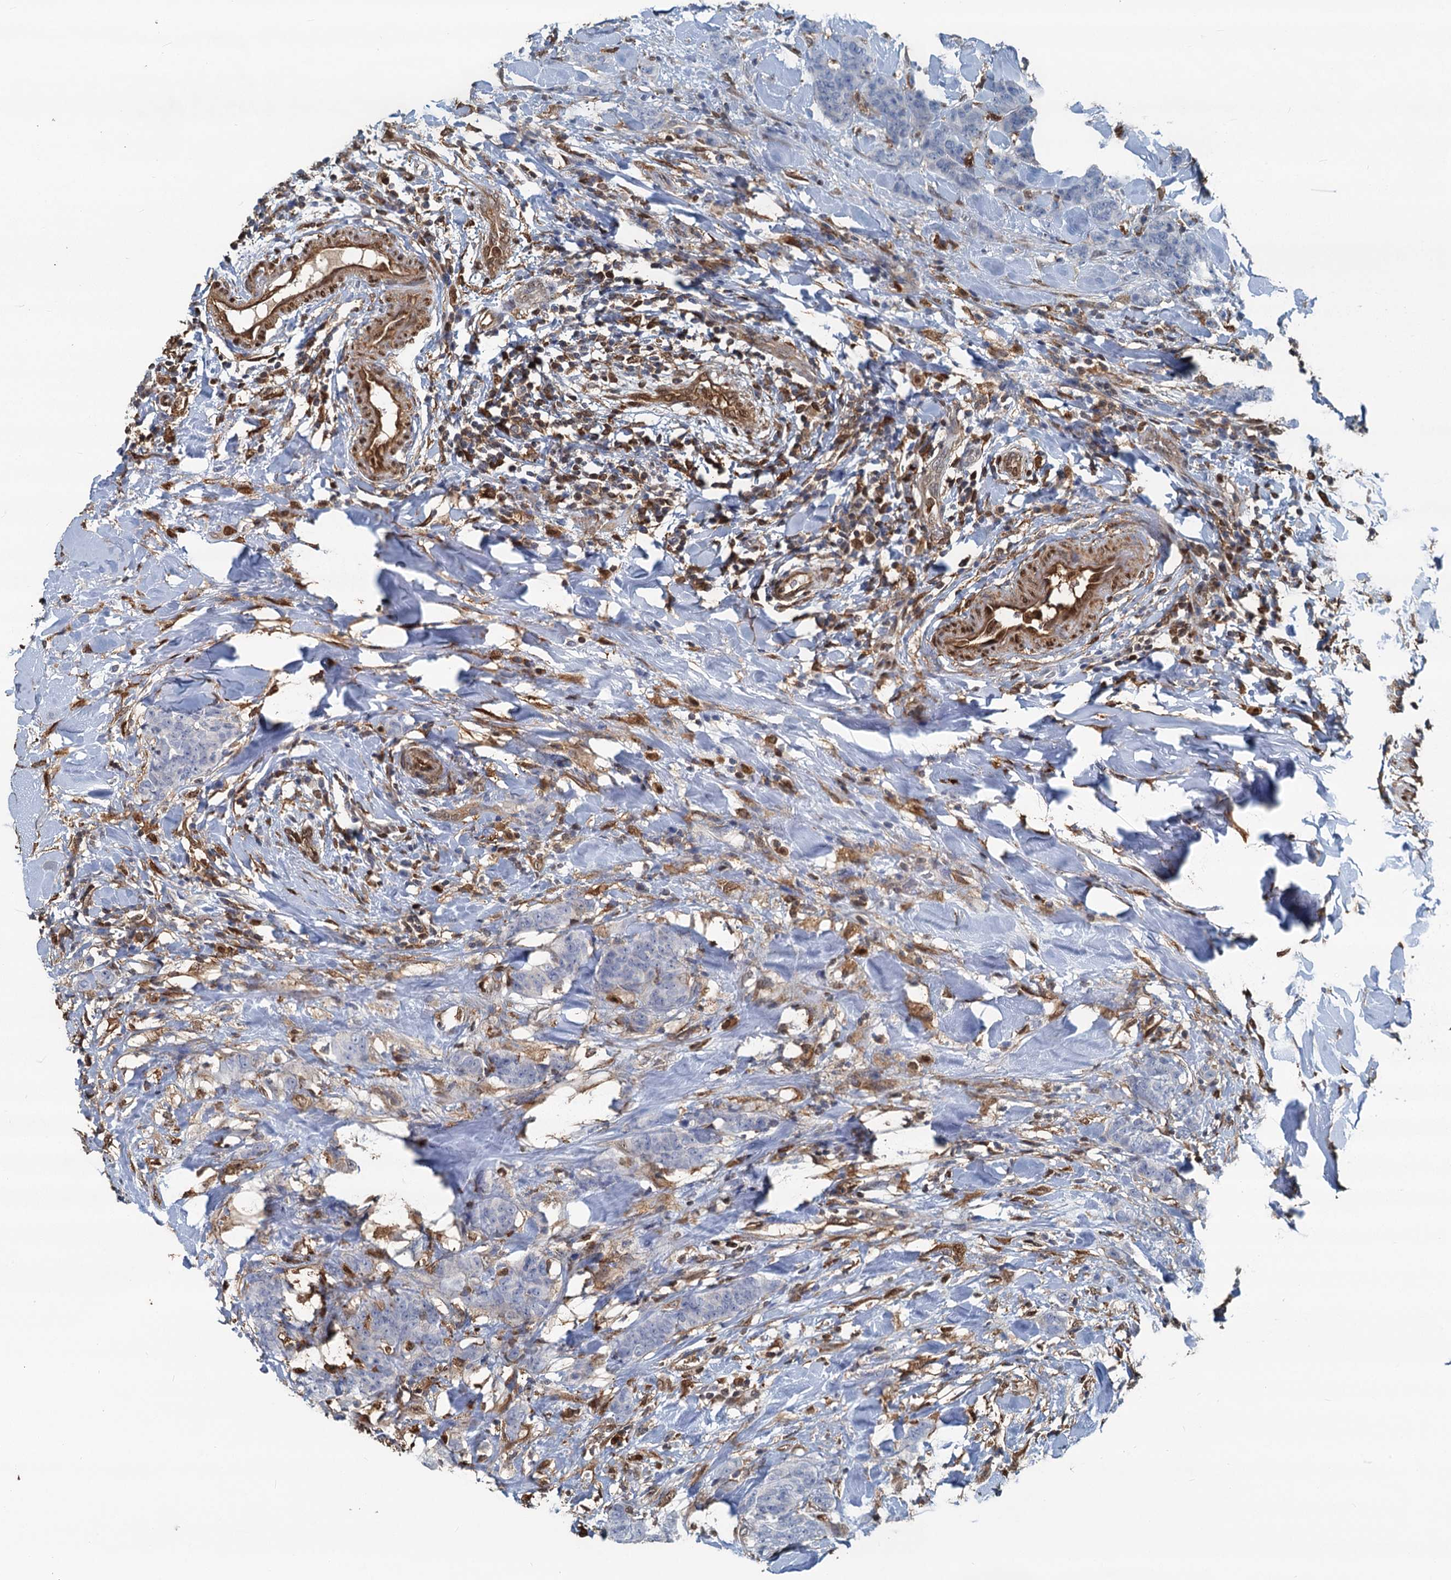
{"staining": {"intensity": "negative", "quantity": "none", "location": "none"}, "tissue": "breast cancer", "cell_type": "Tumor cells", "image_type": "cancer", "snomed": [{"axis": "morphology", "description": "Duct carcinoma"}, {"axis": "topography", "description": "Breast"}], "caption": "Immunohistochemistry of human breast cancer (invasive ductal carcinoma) demonstrates no positivity in tumor cells.", "gene": "S100A6", "patient": {"sex": "female", "age": 40}}